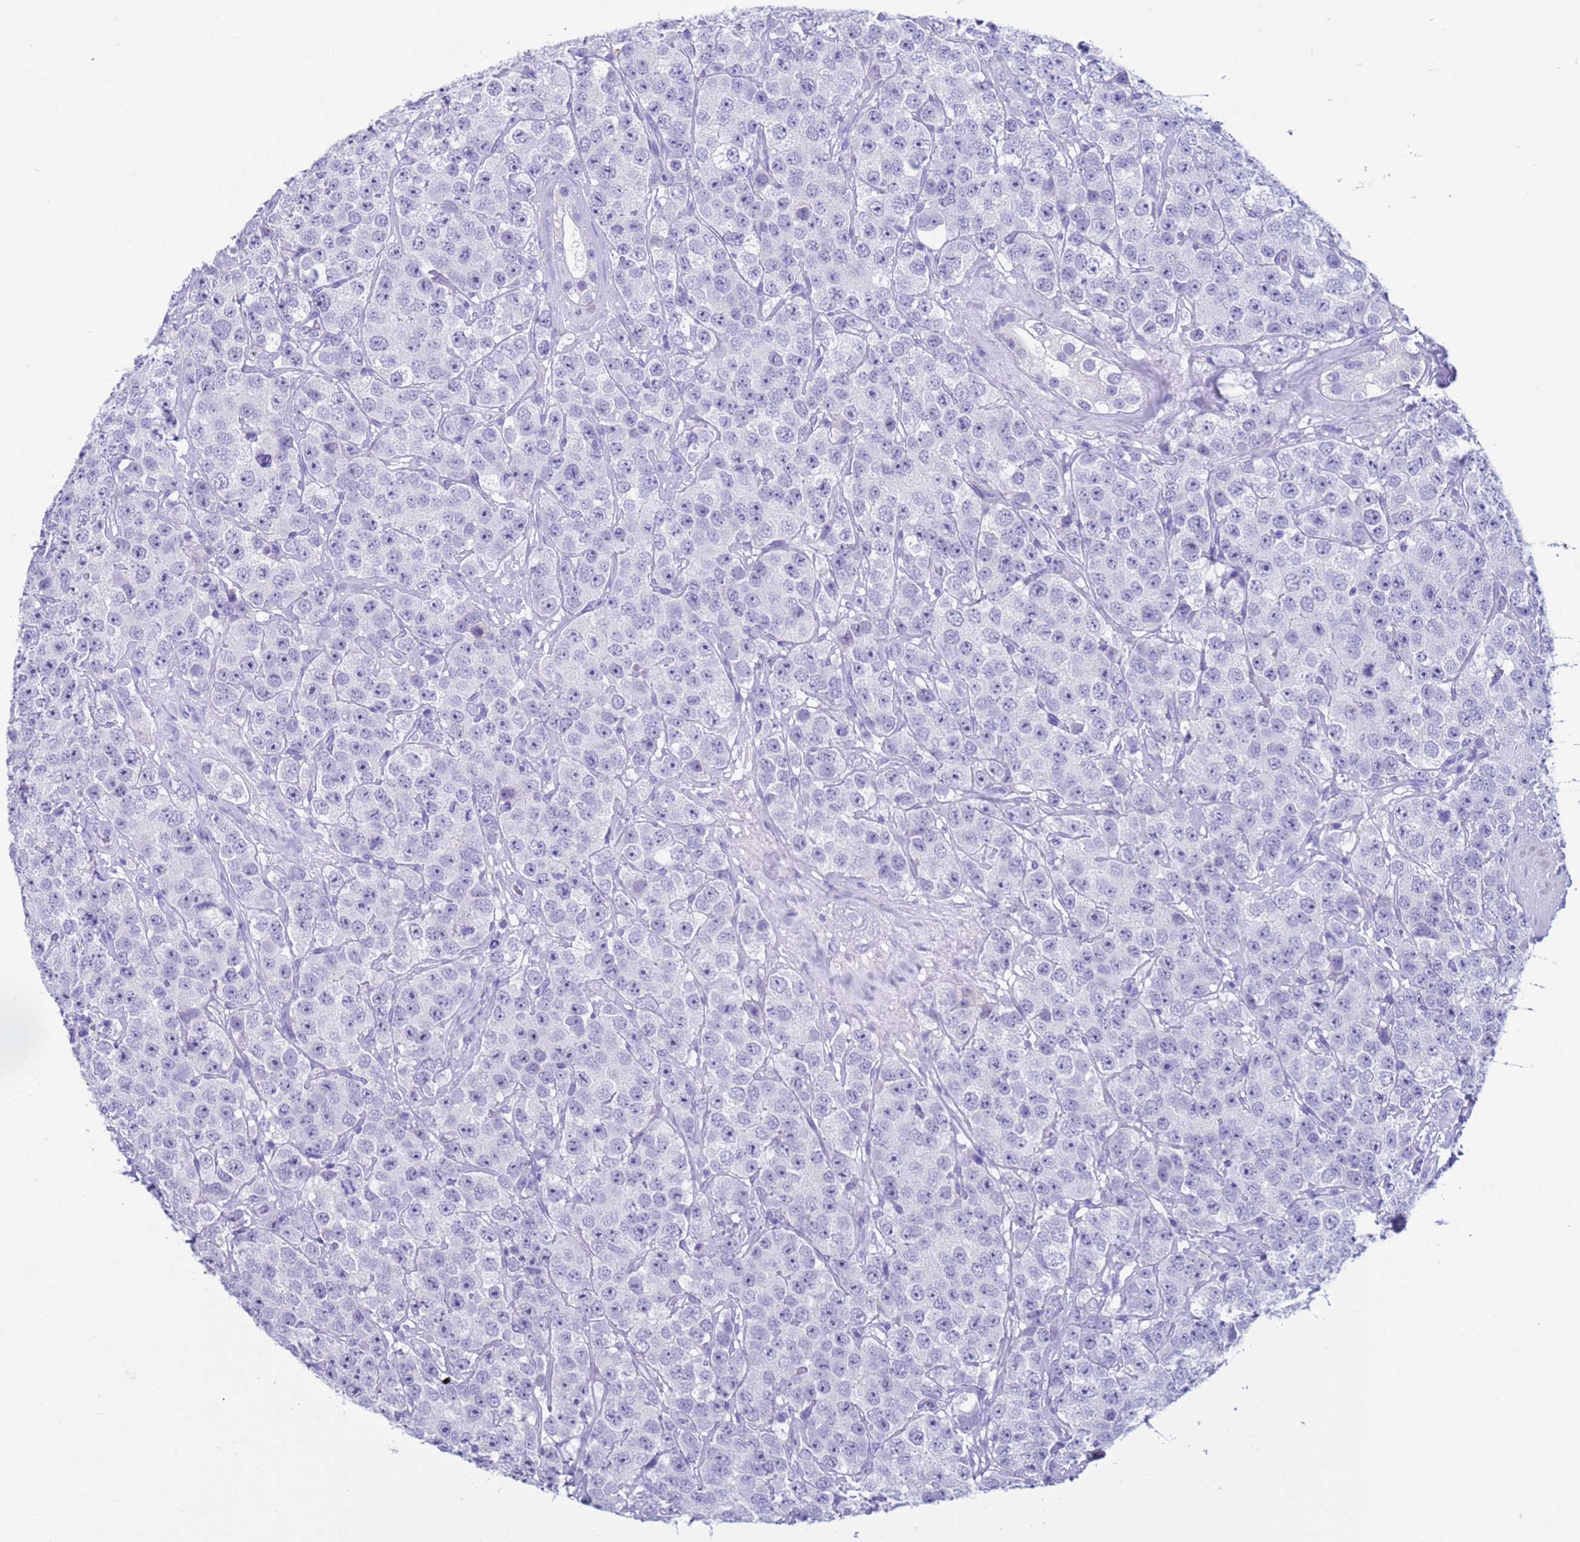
{"staining": {"intensity": "negative", "quantity": "none", "location": "none"}, "tissue": "testis cancer", "cell_type": "Tumor cells", "image_type": "cancer", "snomed": [{"axis": "morphology", "description": "Seminoma, NOS"}, {"axis": "topography", "description": "Testis"}], "caption": "Image shows no protein staining in tumor cells of testis seminoma tissue. The staining was performed using DAB (3,3'-diaminobenzidine) to visualize the protein expression in brown, while the nuclei were stained in blue with hematoxylin (Magnification: 20x).", "gene": "CKM", "patient": {"sex": "male", "age": 28}}